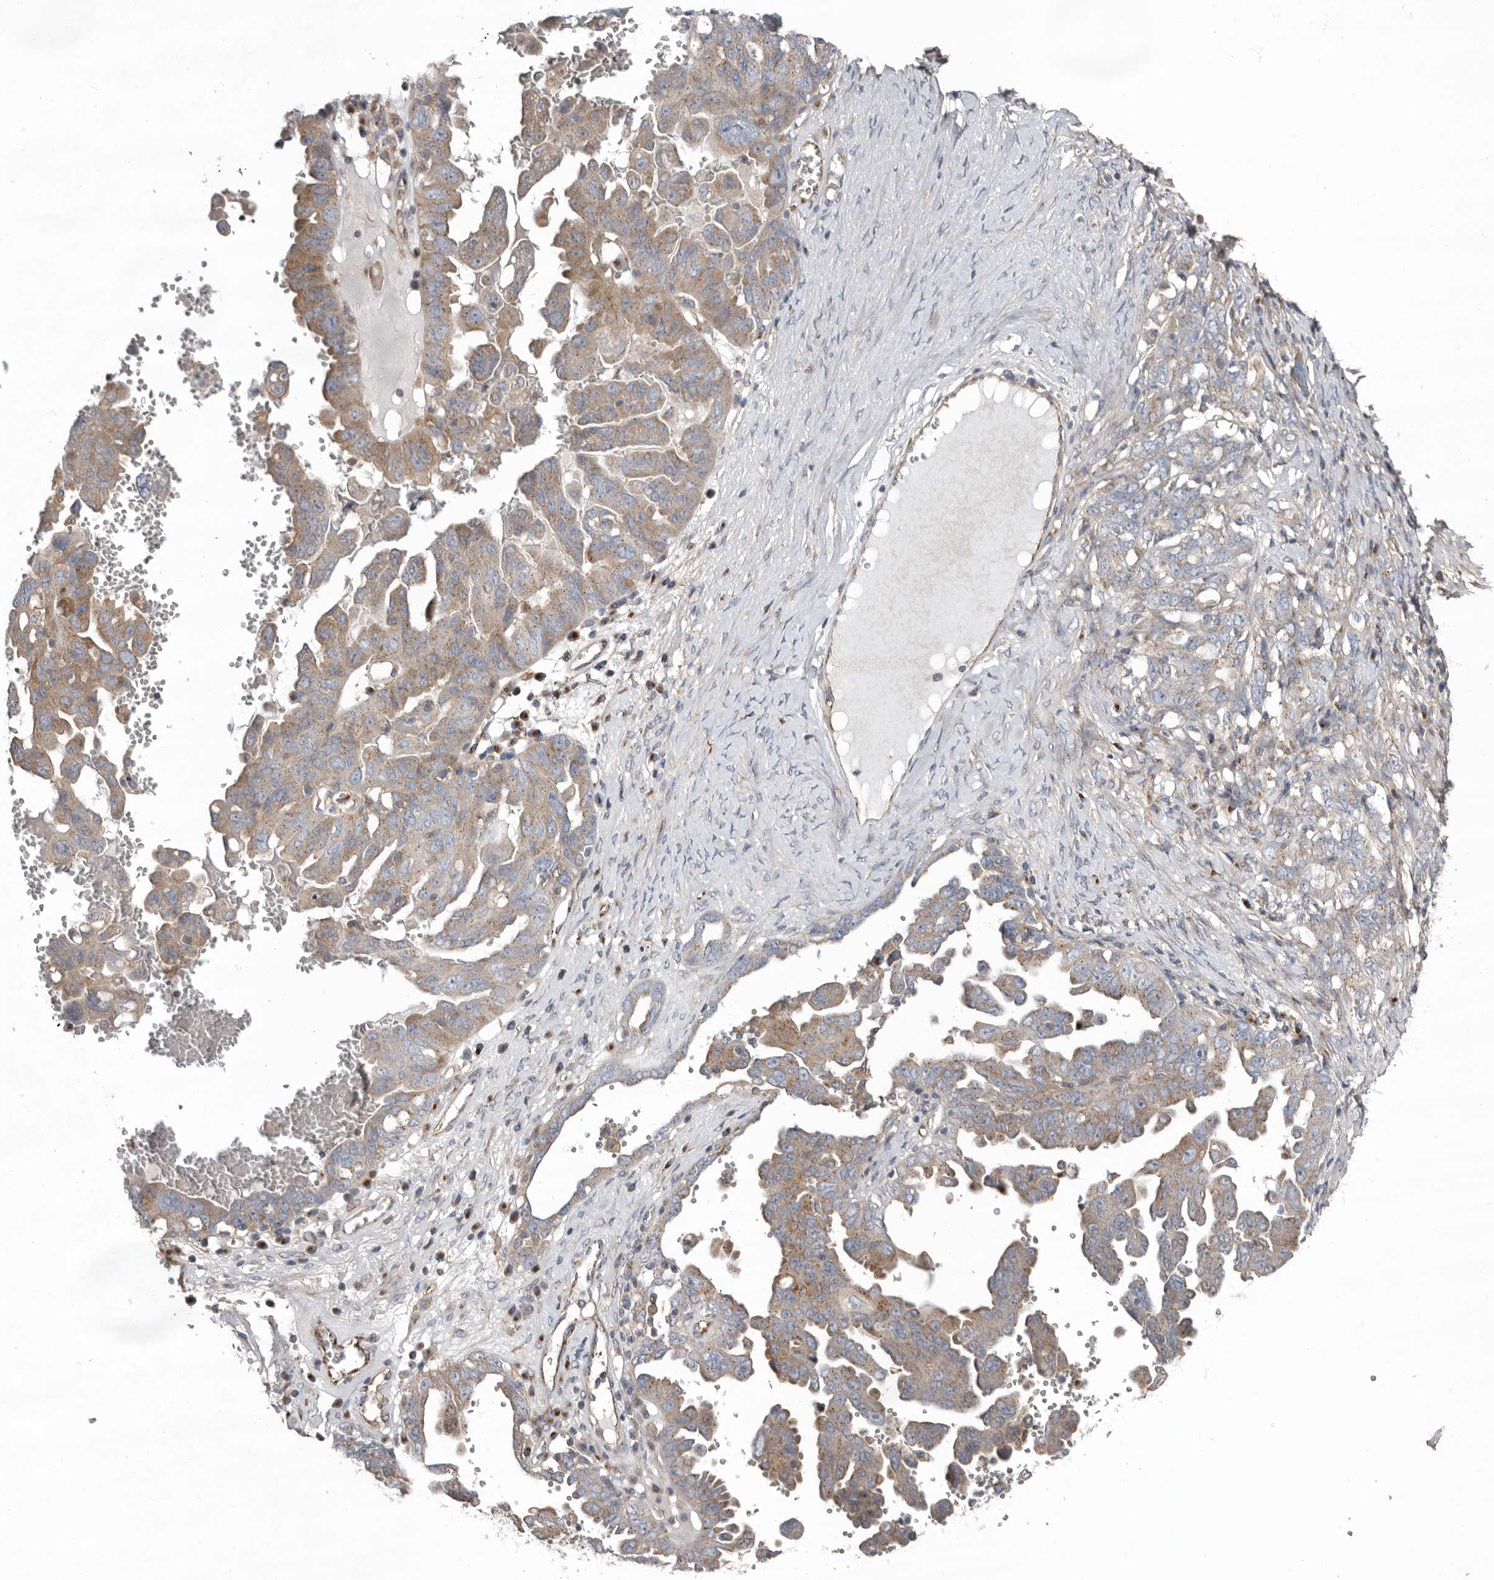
{"staining": {"intensity": "moderate", "quantity": ">75%", "location": "cytoplasmic/membranous"}, "tissue": "ovarian cancer", "cell_type": "Tumor cells", "image_type": "cancer", "snomed": [{"axis": "morphology", "description": "Carcinoma, endometroid"}, {"axis": "topography", "description": "Ovary"}], "caption": "Endometroid carcinoma (ovarian) stained for a protein (brown) reveals moderate cytoplasmic/membranous positive staining in approximately >75% of tumor cells.", "gene": "LUZP1", "patient": {"sex": "female", "age": 62}}